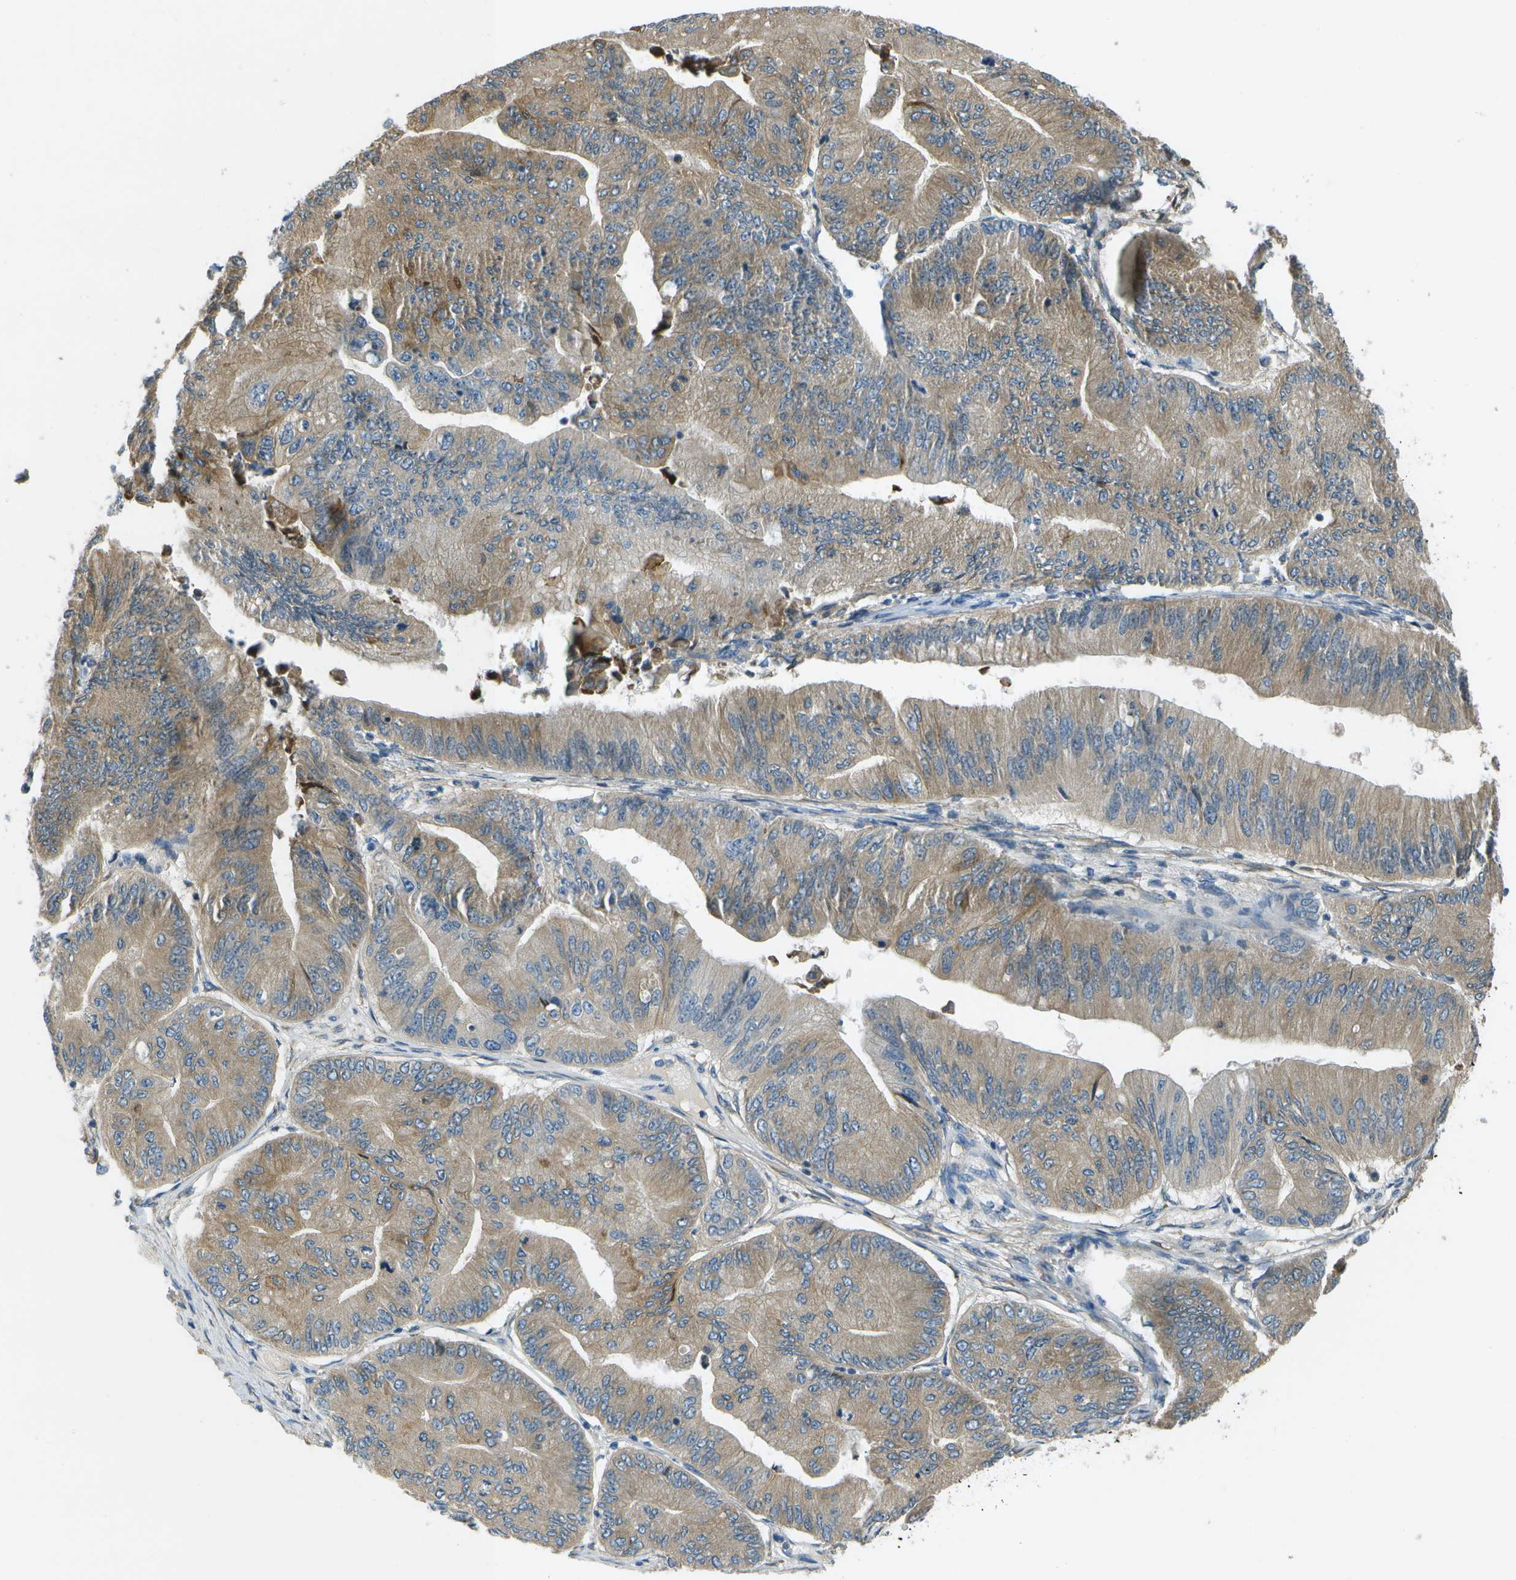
{"staining": {"intensity": "weak", "quantity": ">75%", "location": "cytoplasmic/membranous"}, "tissue": "ovarian cancer", "cell_type": "Tumor cells", "image_type": "cancer", "snomed": [{"axis": "morphology", "description": "Cystadenocarcinoma, mucinous, NOS"}, {"axis": "topography", "description": "Ovary"}], "caption": "Weak cytoplasmic/membranous protein positivity is present in approximately >75% of tumor cells in ovarian mucinous cystadenocarcinoma.", "gene": "SAMSN1", "patient": {"sex": "female", "age": 61}}